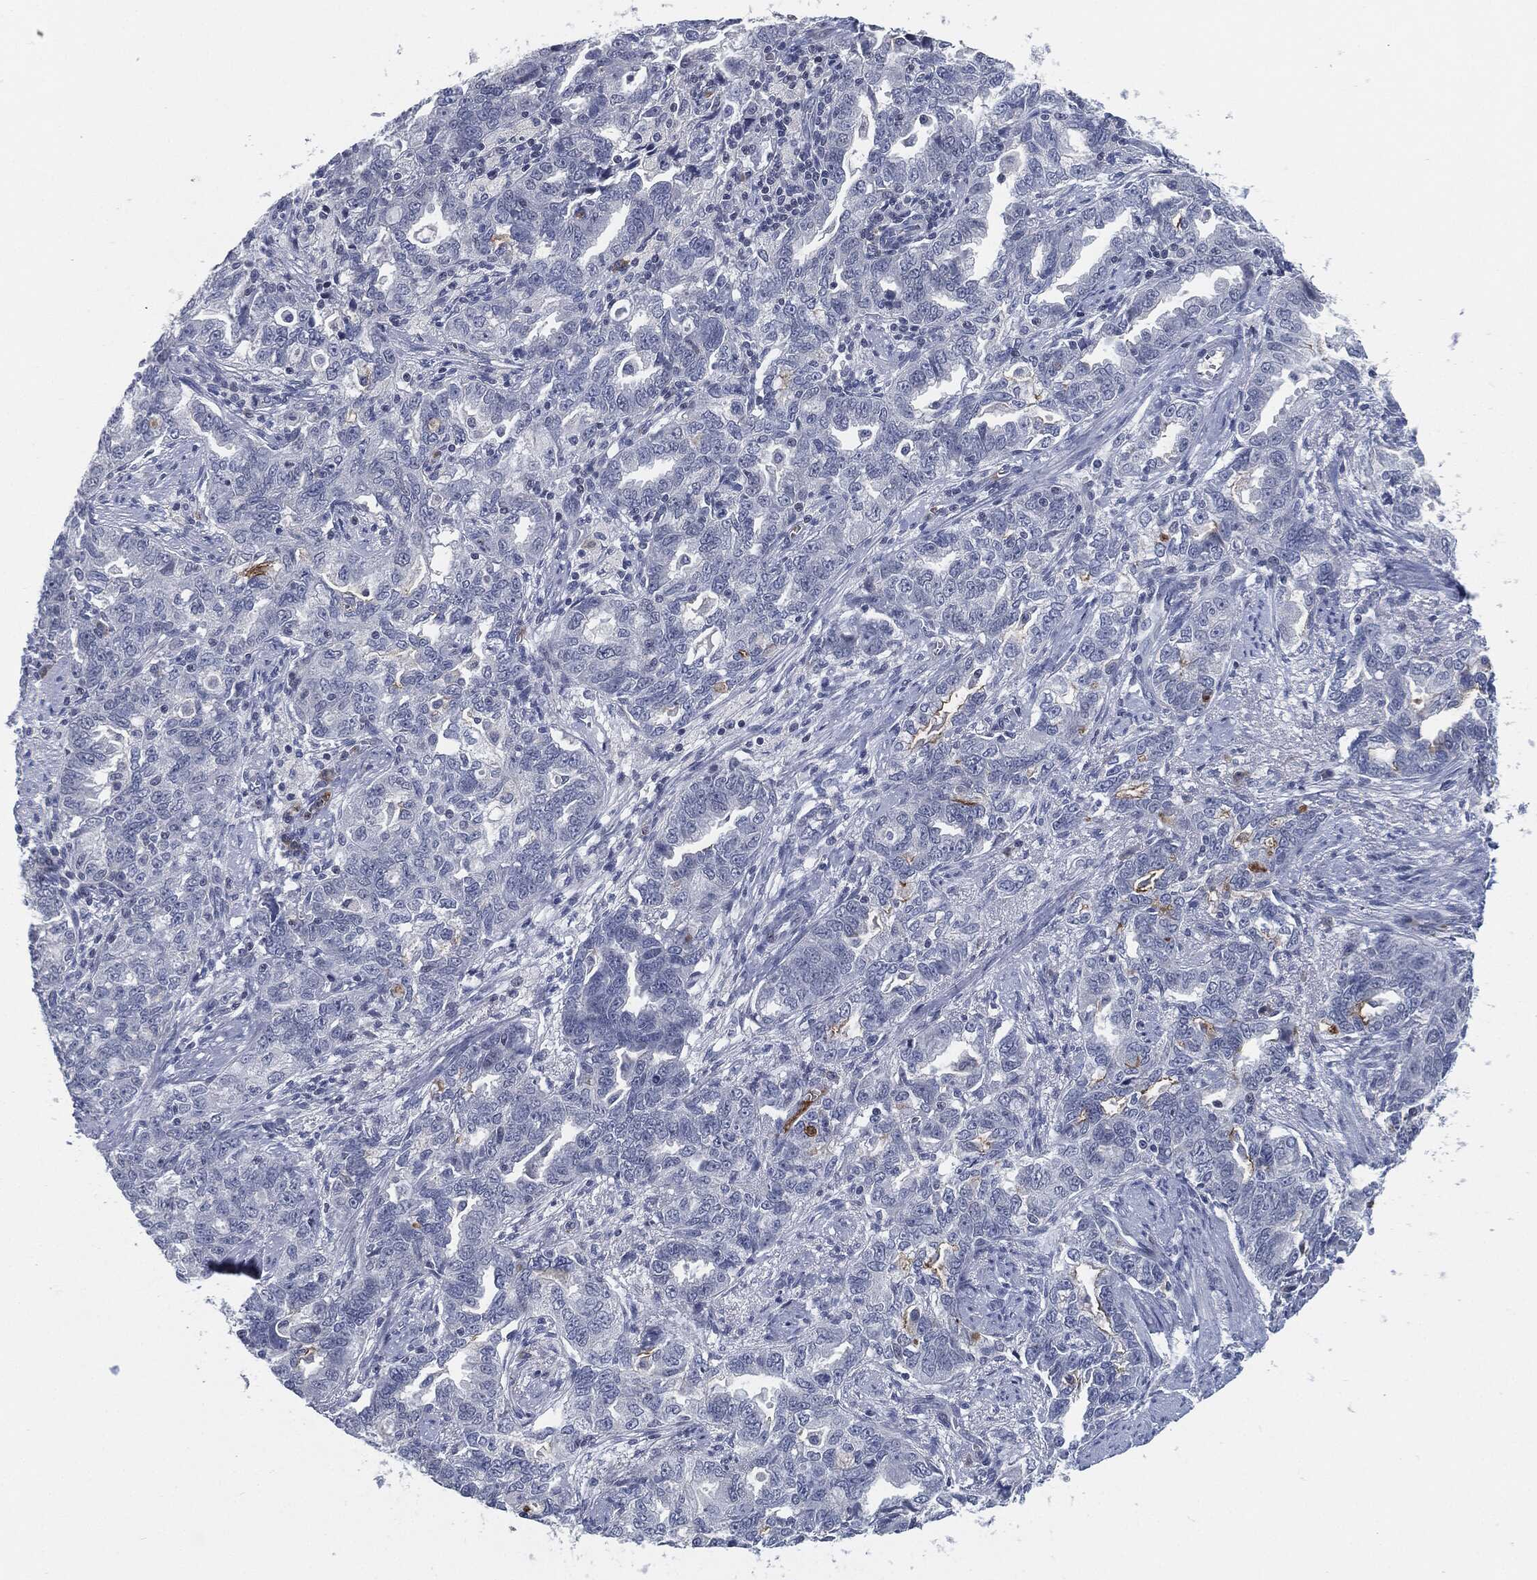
{"staining": {"intensity": "negative", "quantity": "none", "location": "none"}, "tissue": "ovarian cancer", "cell_type": "Tumor cells", "image_type": "cancer", "snomed": [{"axis": "morphology", "description": "Cystadenocarcinoma, serous, NOS"}, {"axis": "topography", "description": "Ovary"}], "caption": "Micrograph shows no protein expression in tumor cells of serous cystadenocarcinoma (ovarian) tissue.", "gene": "PROM1", "patient": {"sex": "female", "age": 51}}